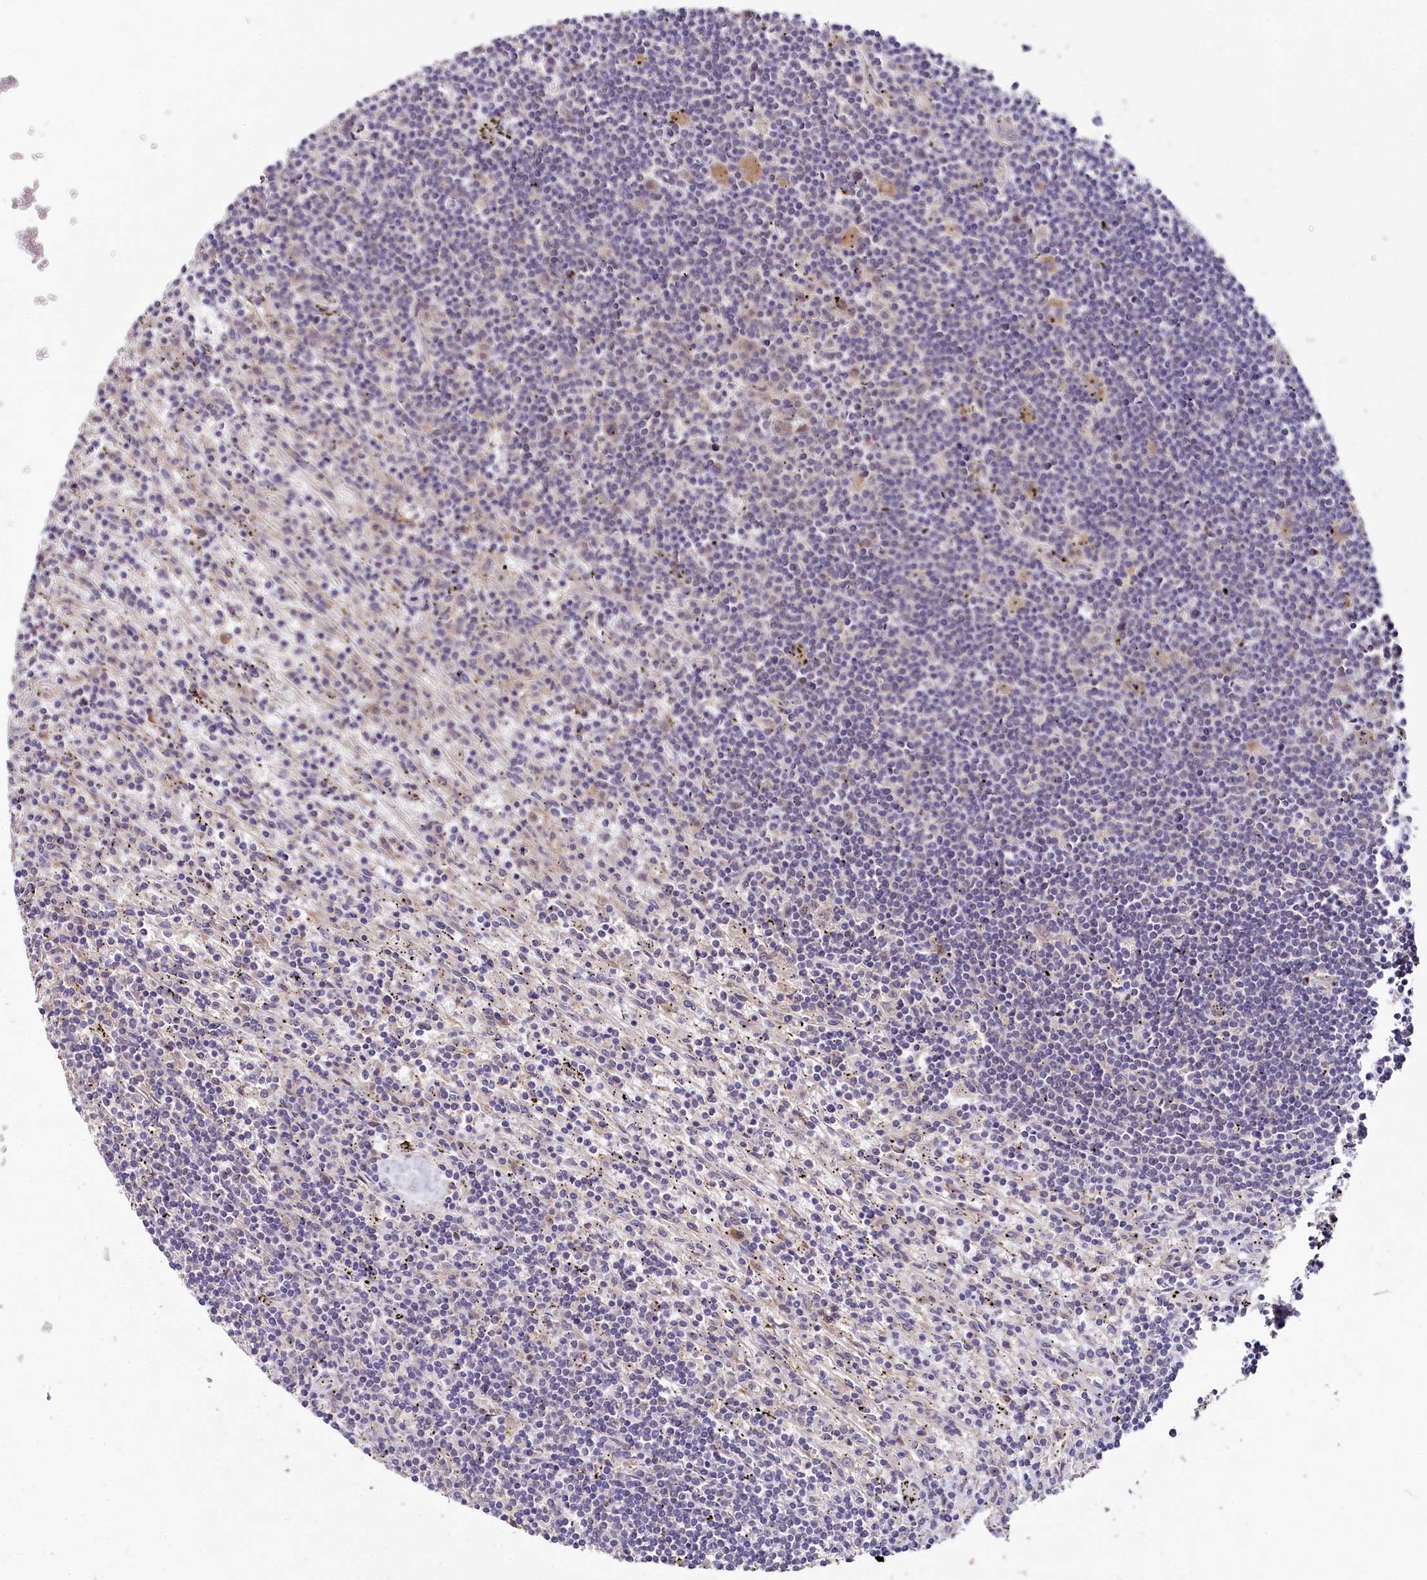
{"staining": {"intensity": "negative", "quantity": "none", "location": "none"}, "tissue": "lymphoma", "cell_type": "Tumor cells", "image_type": "cancer", "snomed": [{"axis": "morphology", "description": "Malignant lymphoma, non-Hodgkin's type, Low grade"}, {"axis": "topography", "description": "Spleen"}], "caption": "An IHC photomicrograph of low-grade malignant lymphoma, non-Hodgkin's type is shown. There is no staining in tumor cells of low-grade malignant lymphoma, non-Hodgkin's type. (DAB IHC with hematoxylin counter stain).", "gene": "EIF2B2", "patient": {"sex": "male", "age": 76}}